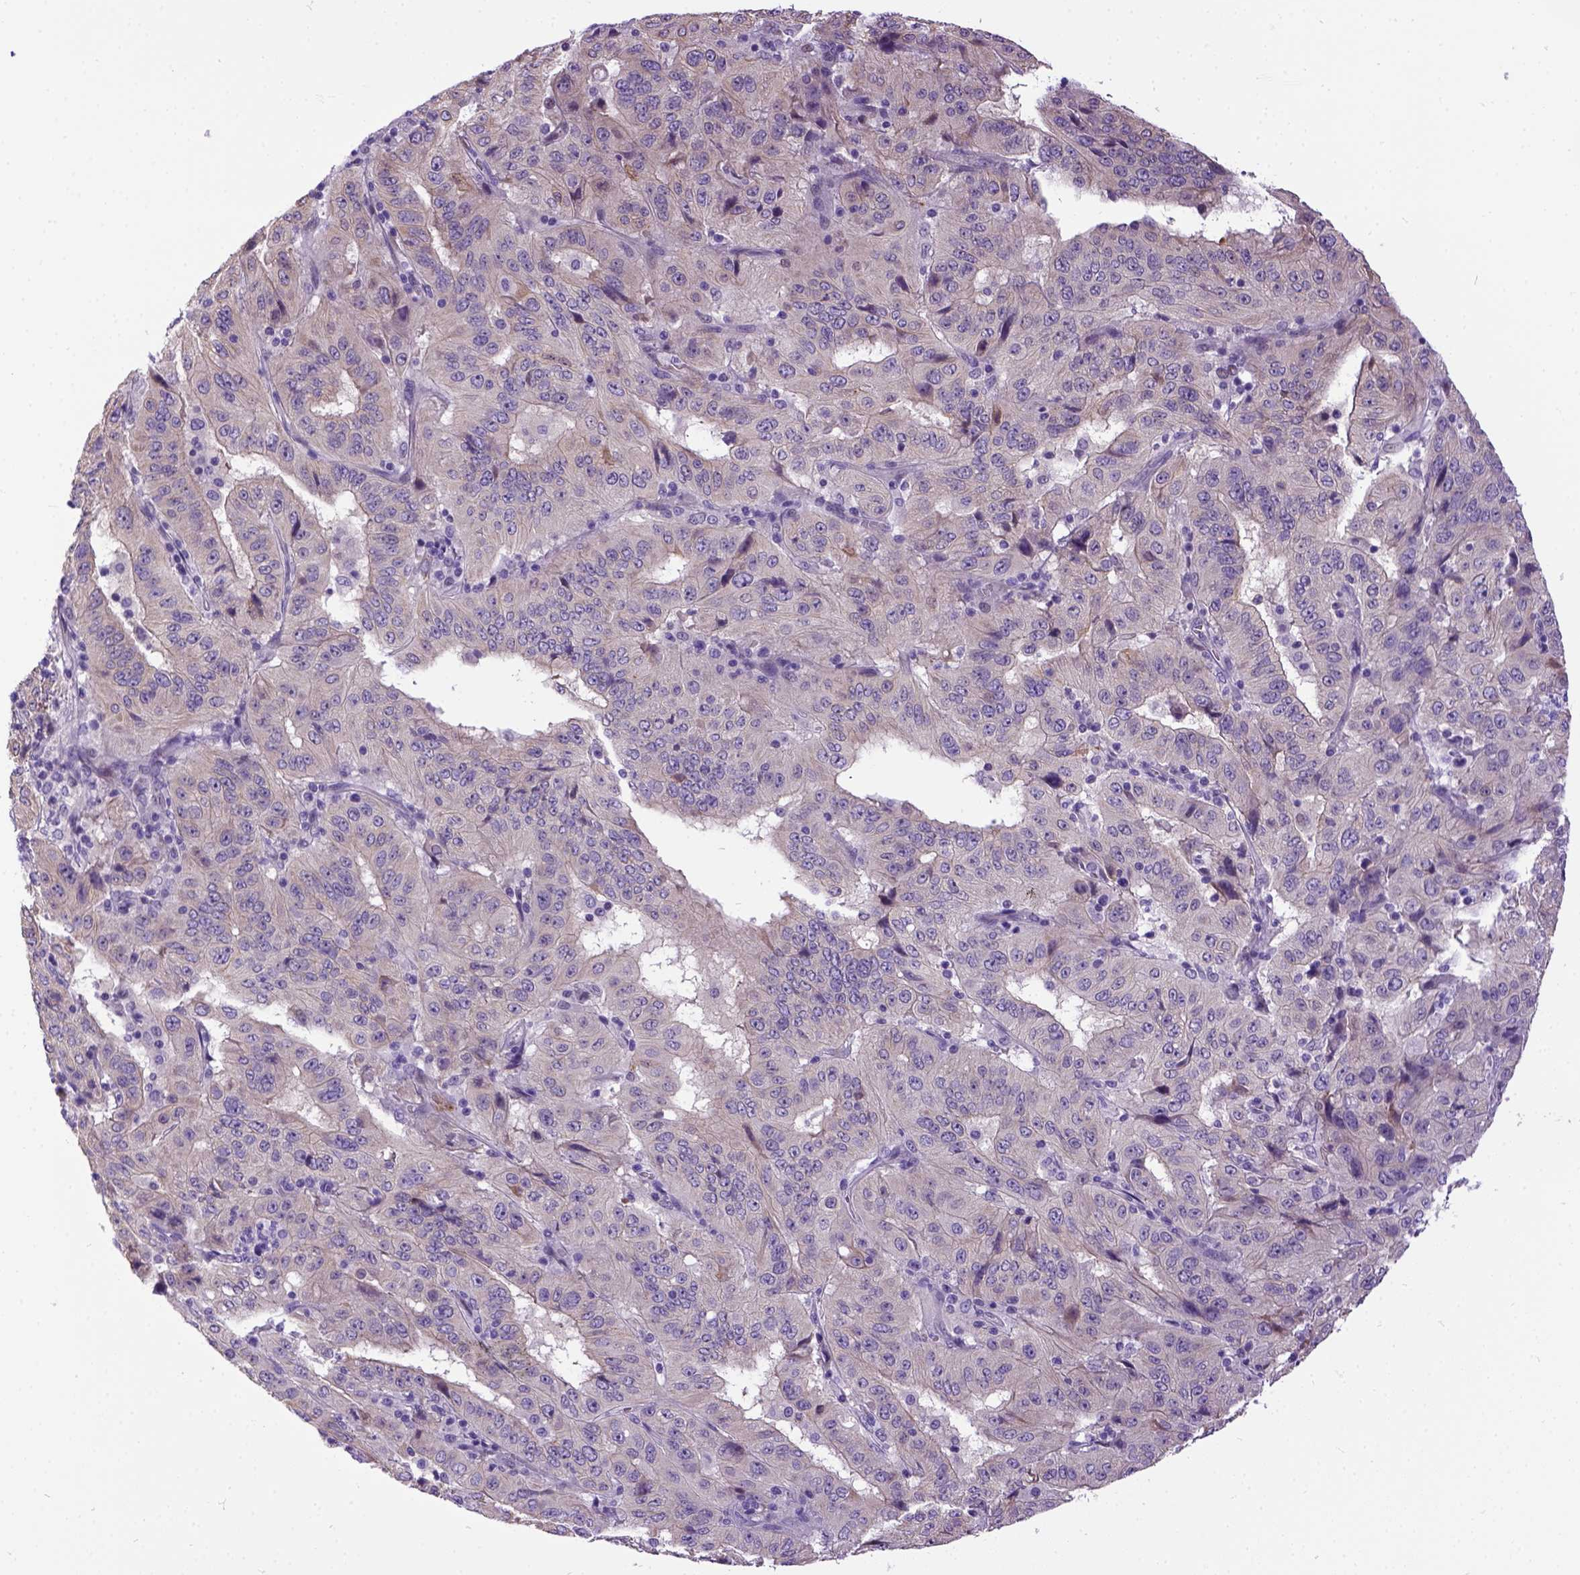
{"staining": {"intensity": "weak", "quantity": "<25%", "location": "cytoplasmic/membranous"}, "tissue": "pancreatic cancer", "cell_type": "Tumor cells", "image_type": "cancer", "snomed": [{"axis": "morphology", "description": "Adenocarcinoma, NOS"}, {"axis": "topography", "description": "Pancreas"}], "caption": "Immunohistochemical staining of human adenocarcinoma (pancreatic) displays no significant positivity in tumor cells.", "gene": "NEK5", "patient": {"sex": "male", "age": 63}}